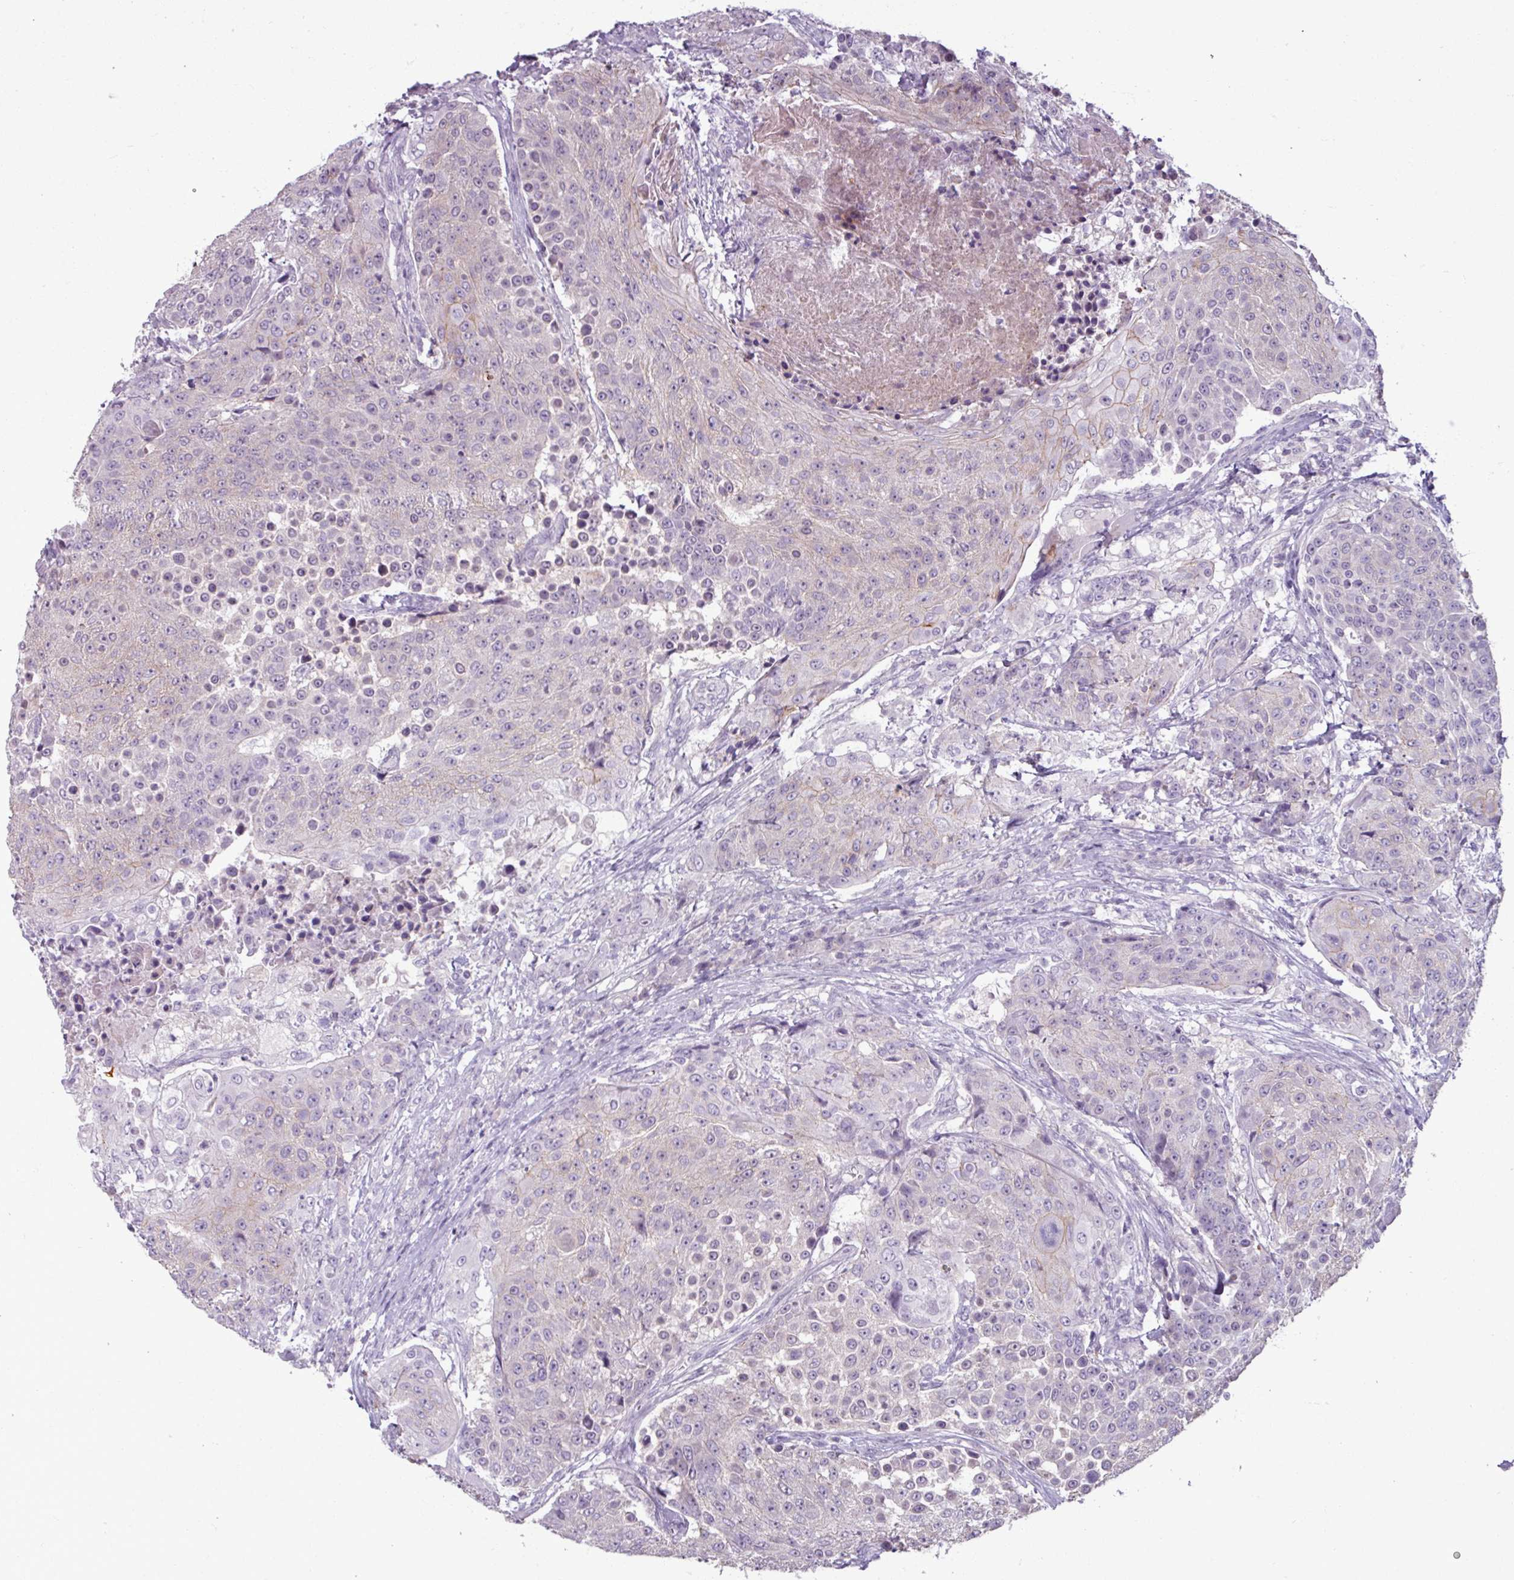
{"staining": {"intensity": "weak", "quantity": "<25%", "location": "cytoplasmic/membranous"}, "tissue": "urothelial cancer", "cell_type": "Tumor cells", "image_type": "cancer", "snomed": [{"axis": "morphology", "description": "Urothelial carcinoma, High grade"}, {"axis": "topography", "description": "Urinary bladder"}], "caption": "This is an immunohistochemistry (IHC) micrograph of urothelial carcinoma (high-grade). There is no expression in tumor cells.", "gene": "PNMA6A", "patient": {"sex": "female", "age": 63}}